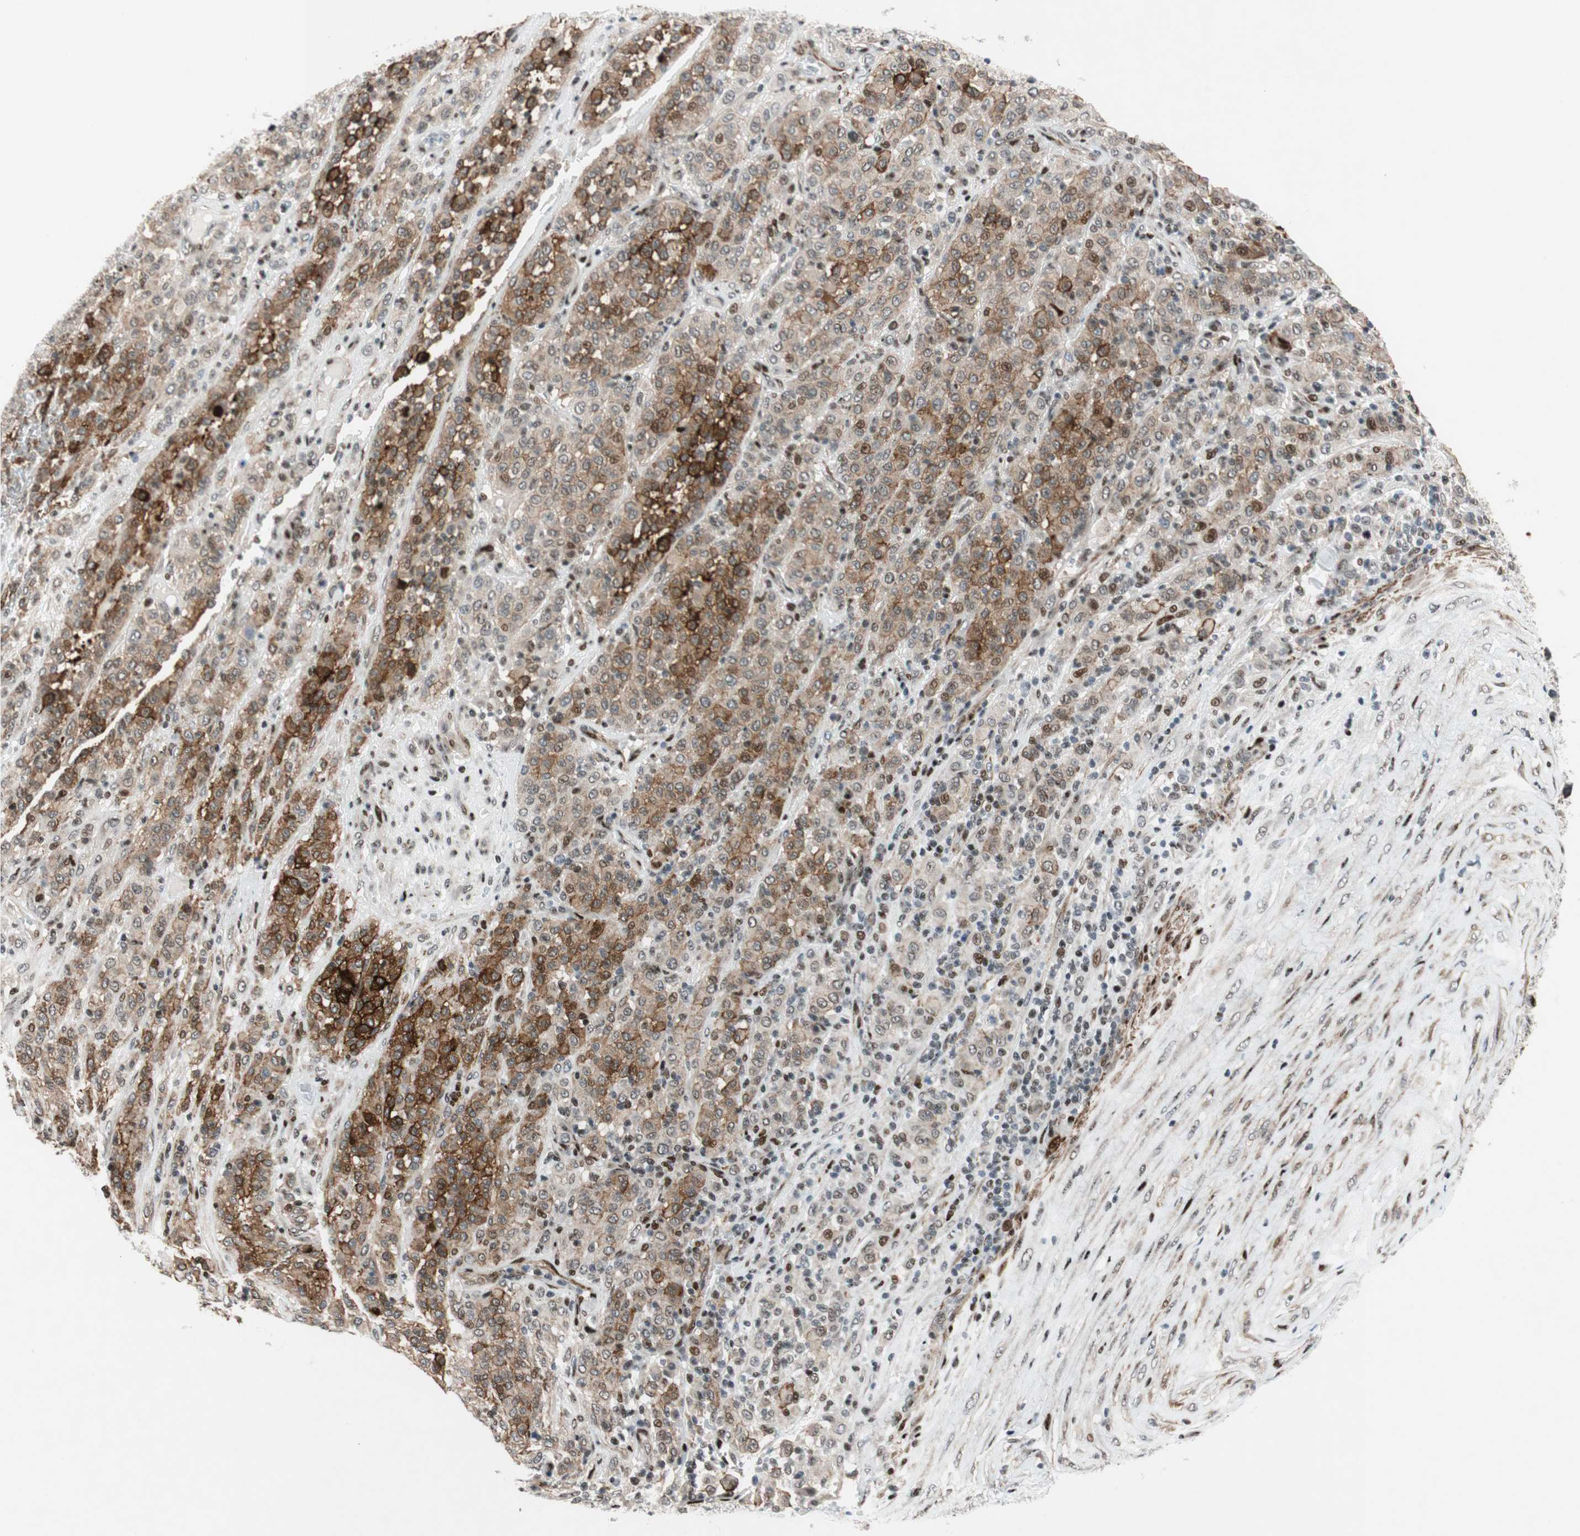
{"staining": {"intensity": "moderate", "quantity": ">75%", "location": "cytoplasmic/membranous"}, "tissue": "melanoma", "cell_type": "Tumor cells", "image_type": "cancer", "snomed": [{"axis": "morphology", "description": "Malignant melanoma, Metastatic site"}, {"axis": "topography", "description": "Pancreas"}], "caption": "Human melanoma stained with a protein marker displays moderate staining in tumor cells.", "gene": "FBXO44", "patient": {"sex": "female", "age": 30}}